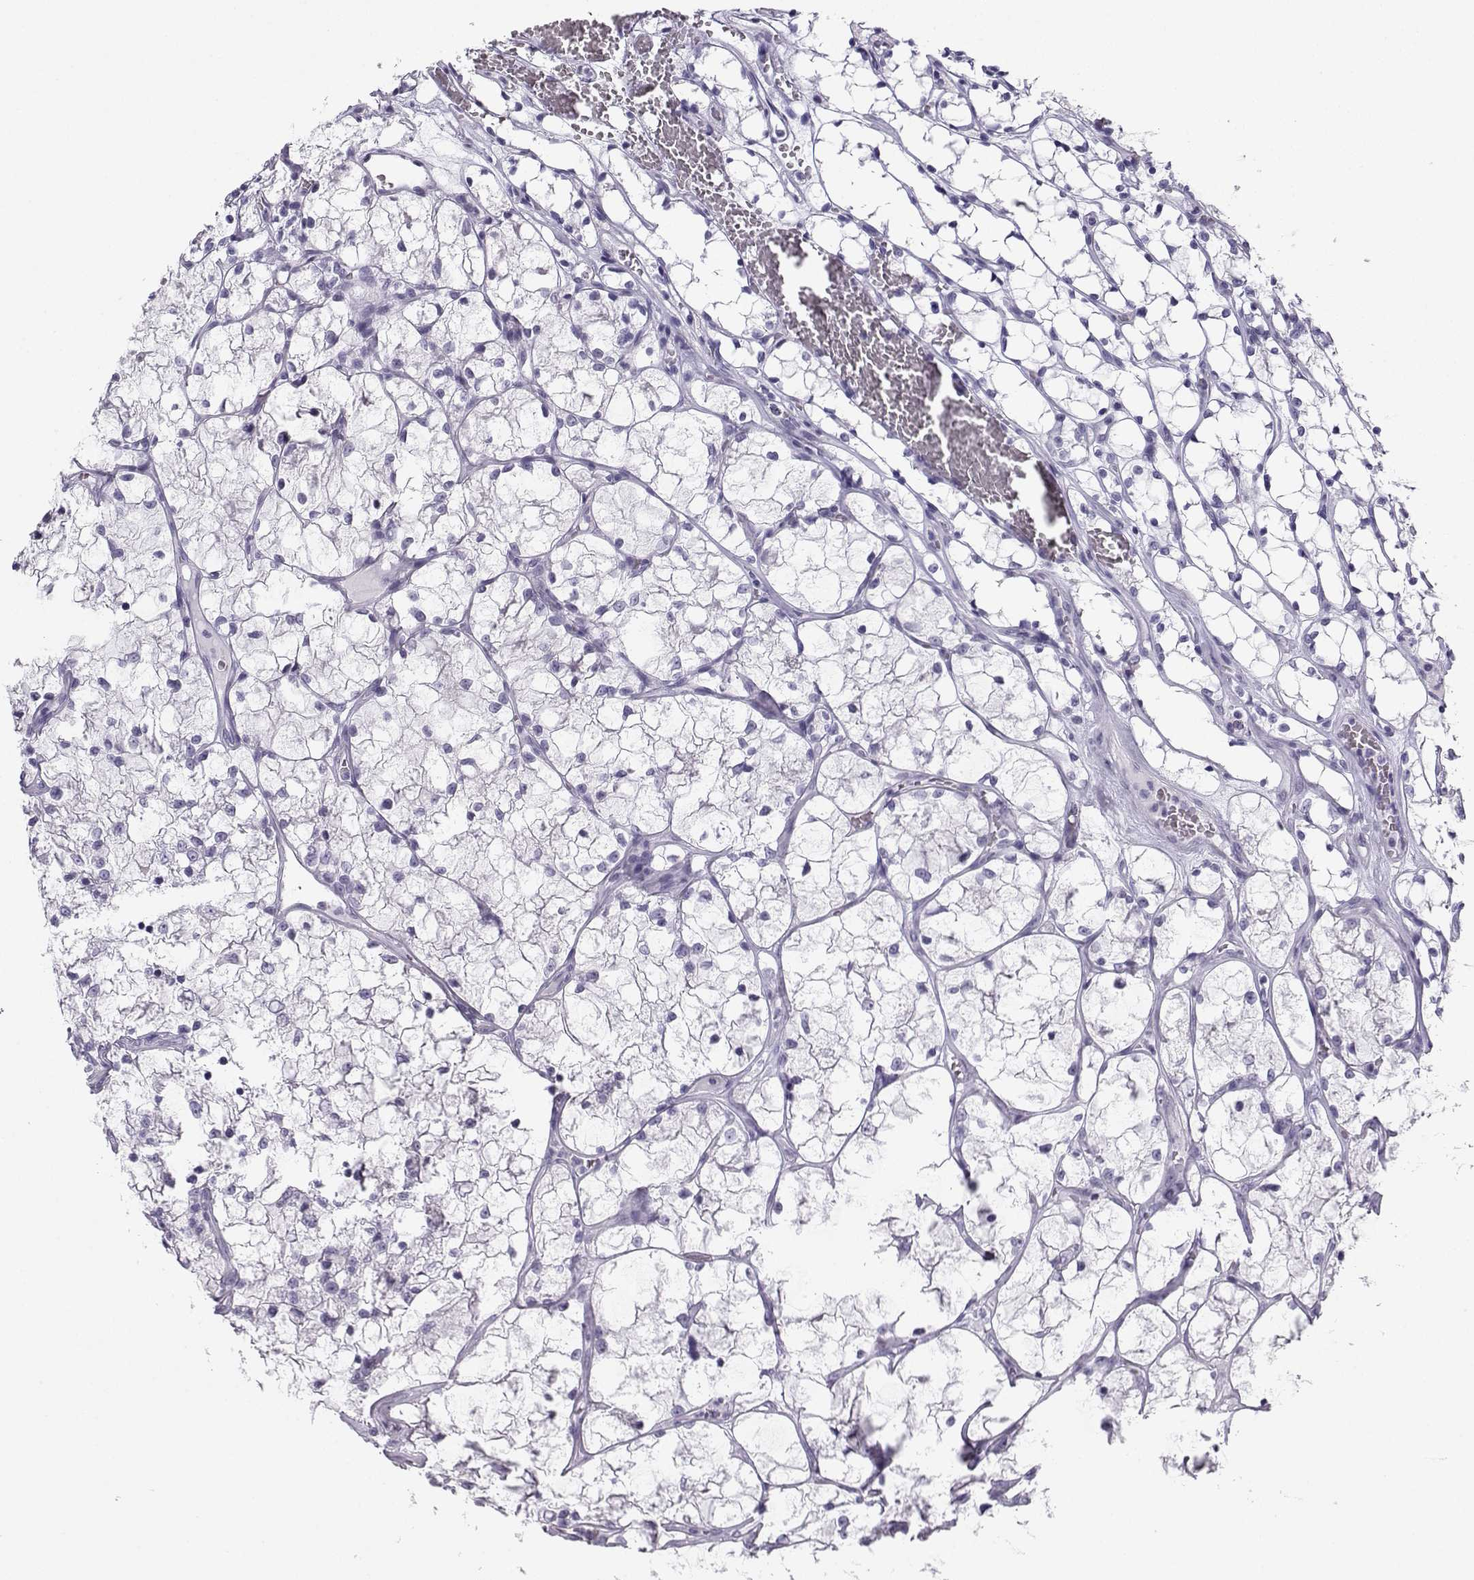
{"staining": {"intensity": "negative", "quantity": "none", "location": "none"}, "tissue": "renal cancer", "cell_type": "Tumor cells", "image_type": "cancer", "snomed": [{"axis": "morphology", "description": "Adenocarcinoma, NOS"}, {"axis": "topography", "description": "Kidney"}], "caption": "The immunohistochemistry image has no significant positivity in tumor cells of renal cancer tissue. The staining is performed using DAB (3,3'-diaminobenzidine) brown chromogen with nuclei counter-stained in using hematoxylin.", "gene": "NEFL", "patient": {"sex": "female", "age": 69}}